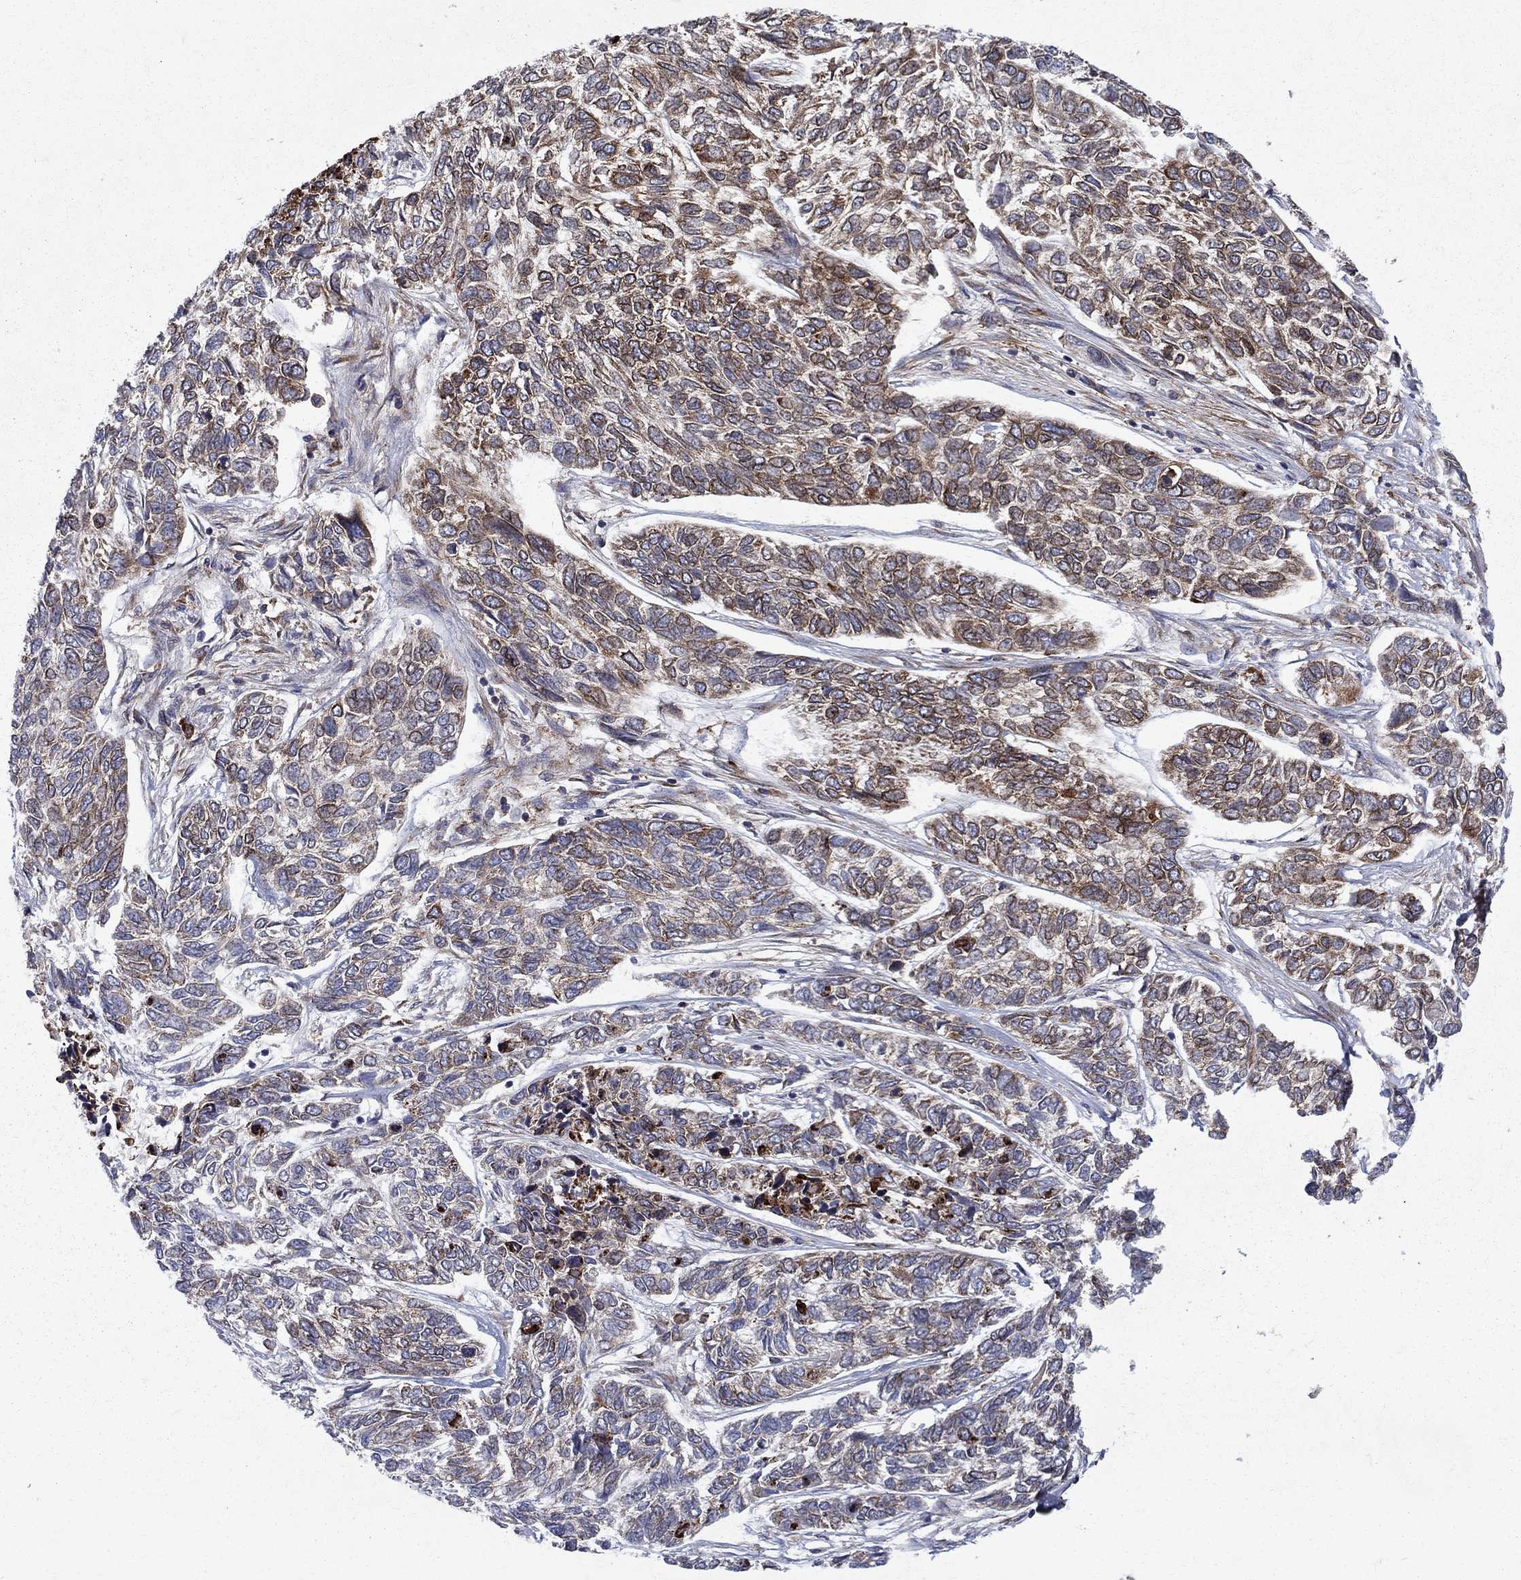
{"staining": {"intensity": "moderate", "quantity": "25%-75%", "location": "cytoplasmic/membranous,nuclear"}, "tissue": "skin cancer", "cell_type": "Tumor cells", "image_type": "cancer", "snomed": [{"axis": "morphology", "description": "Basal cell carcinoma"}, {"axis": "topography", "description": "Skin"}], "caption": "Moderate cytoplasmic/membranous and nuclear positivity is identified in about 25%-75% of tumor cells in skin cancer.", "gene": "CAB39L", "patient": {"sex": "female", "age": 65}}